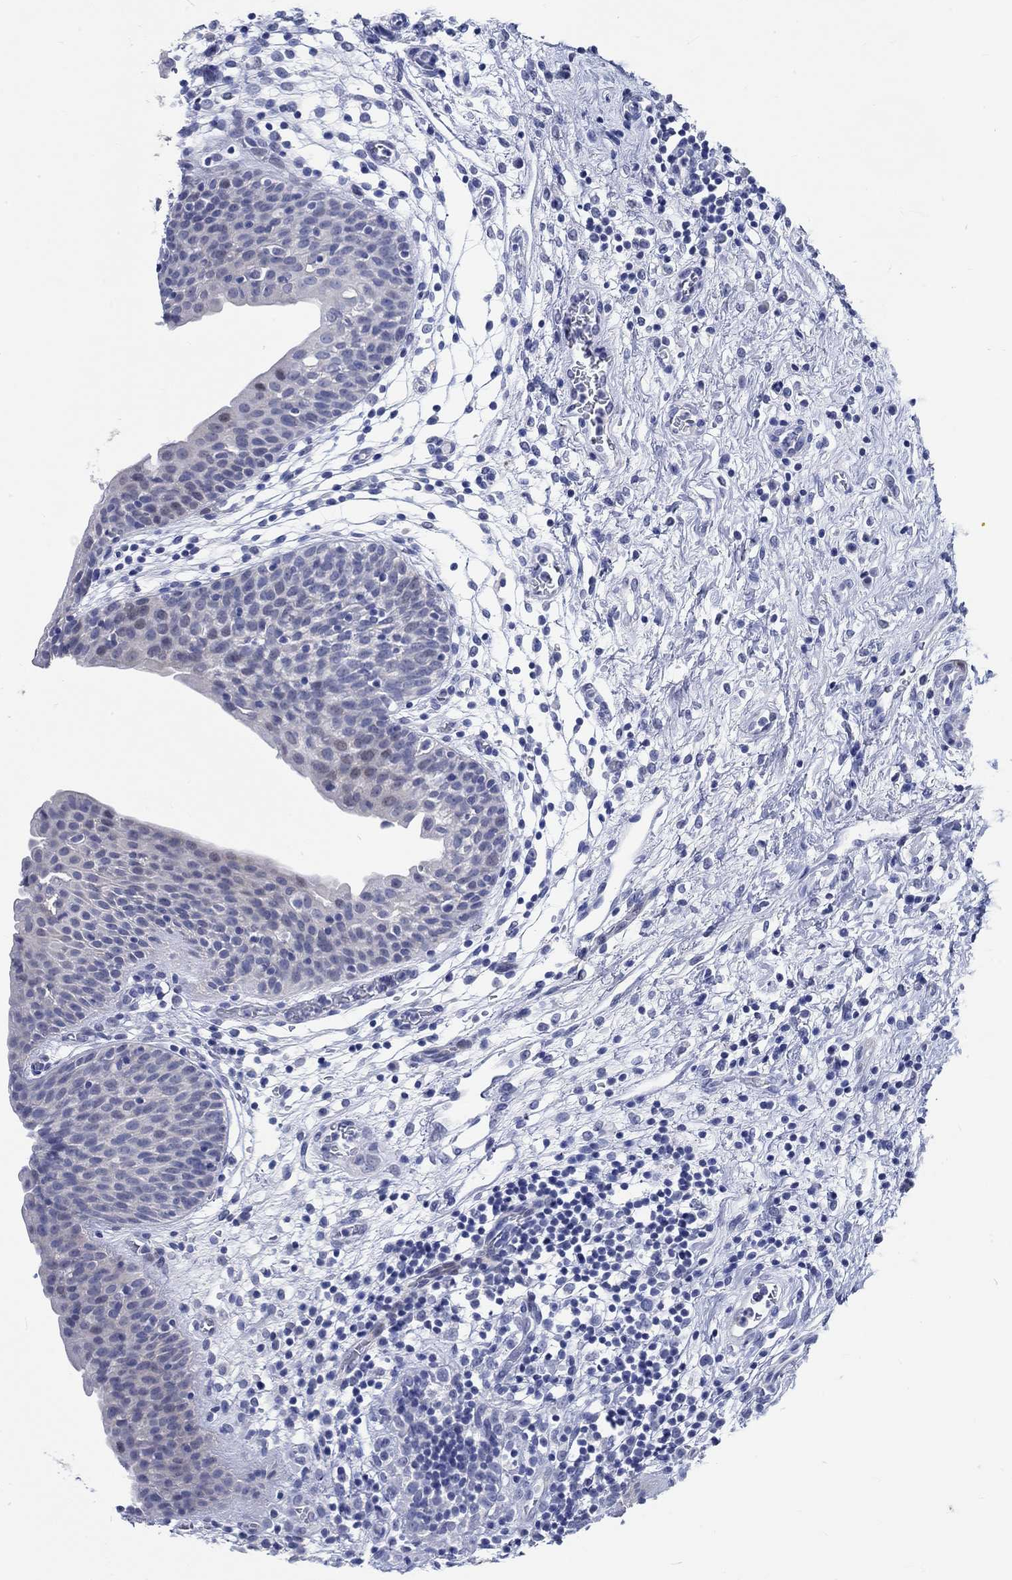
{"staining": {"intensity": "negative", "quantity": "none", "location": "none"}, "tissue": "urinary bladder", "cell_type": "Urothelial cells", "image_type": "normal", "snomed": [{"axis": "morphology", "description": "Normal tissue, NOS"}, {"axis": "topography", "description": "Urinary bladder"}], "caption": "Immunohistochemistry (IHC) photomicrograph of benign urinary bladder: human urinary bladder stained with DAB shows no significant protein staining in urothelial cells.", "gene": "C4orf47", "patient": {"sex": "male", "age": 37}}